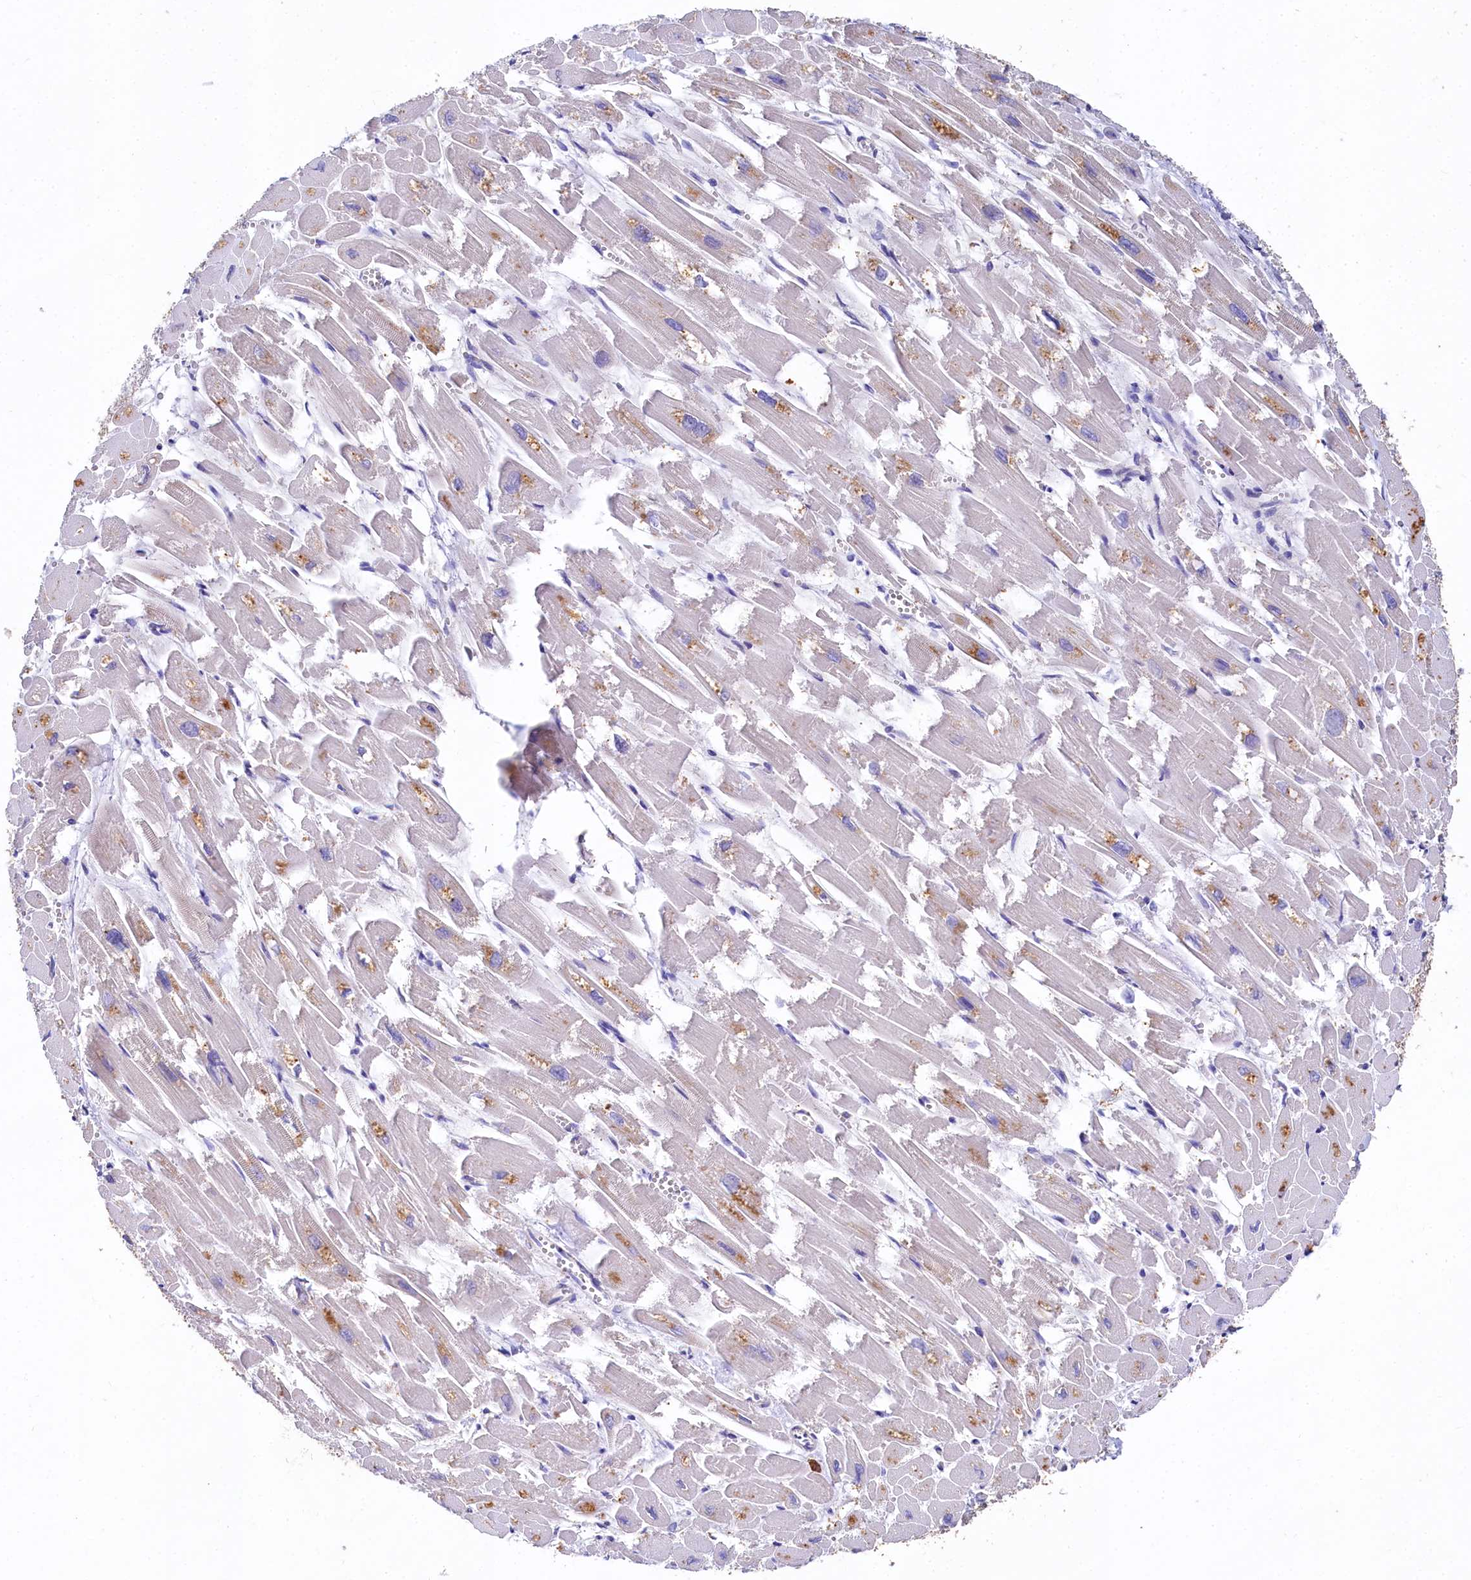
{"staining": {"intensity": "moderate", "quantity": "<25%", "location": "cytoplasmic/membranous"}, "tissue": "heart muscle", "cell_type": "Cardiomyocytes", "image_type": "normal", "snomed": [{"axis": "morphology", "description": "Normal tissue, NOS"}, {"axis": "topography", "description": "Heart"}], "caption": "High-power microscopy captured an immunohistochemistry (IHC) micrograph of benign heart muscle, revealing moderate cytoplasmic/membranous positivity in about <25% of cardiomyocytes.", "gene": "QARS1", "patient": {"sex": "male", "age": 54}}